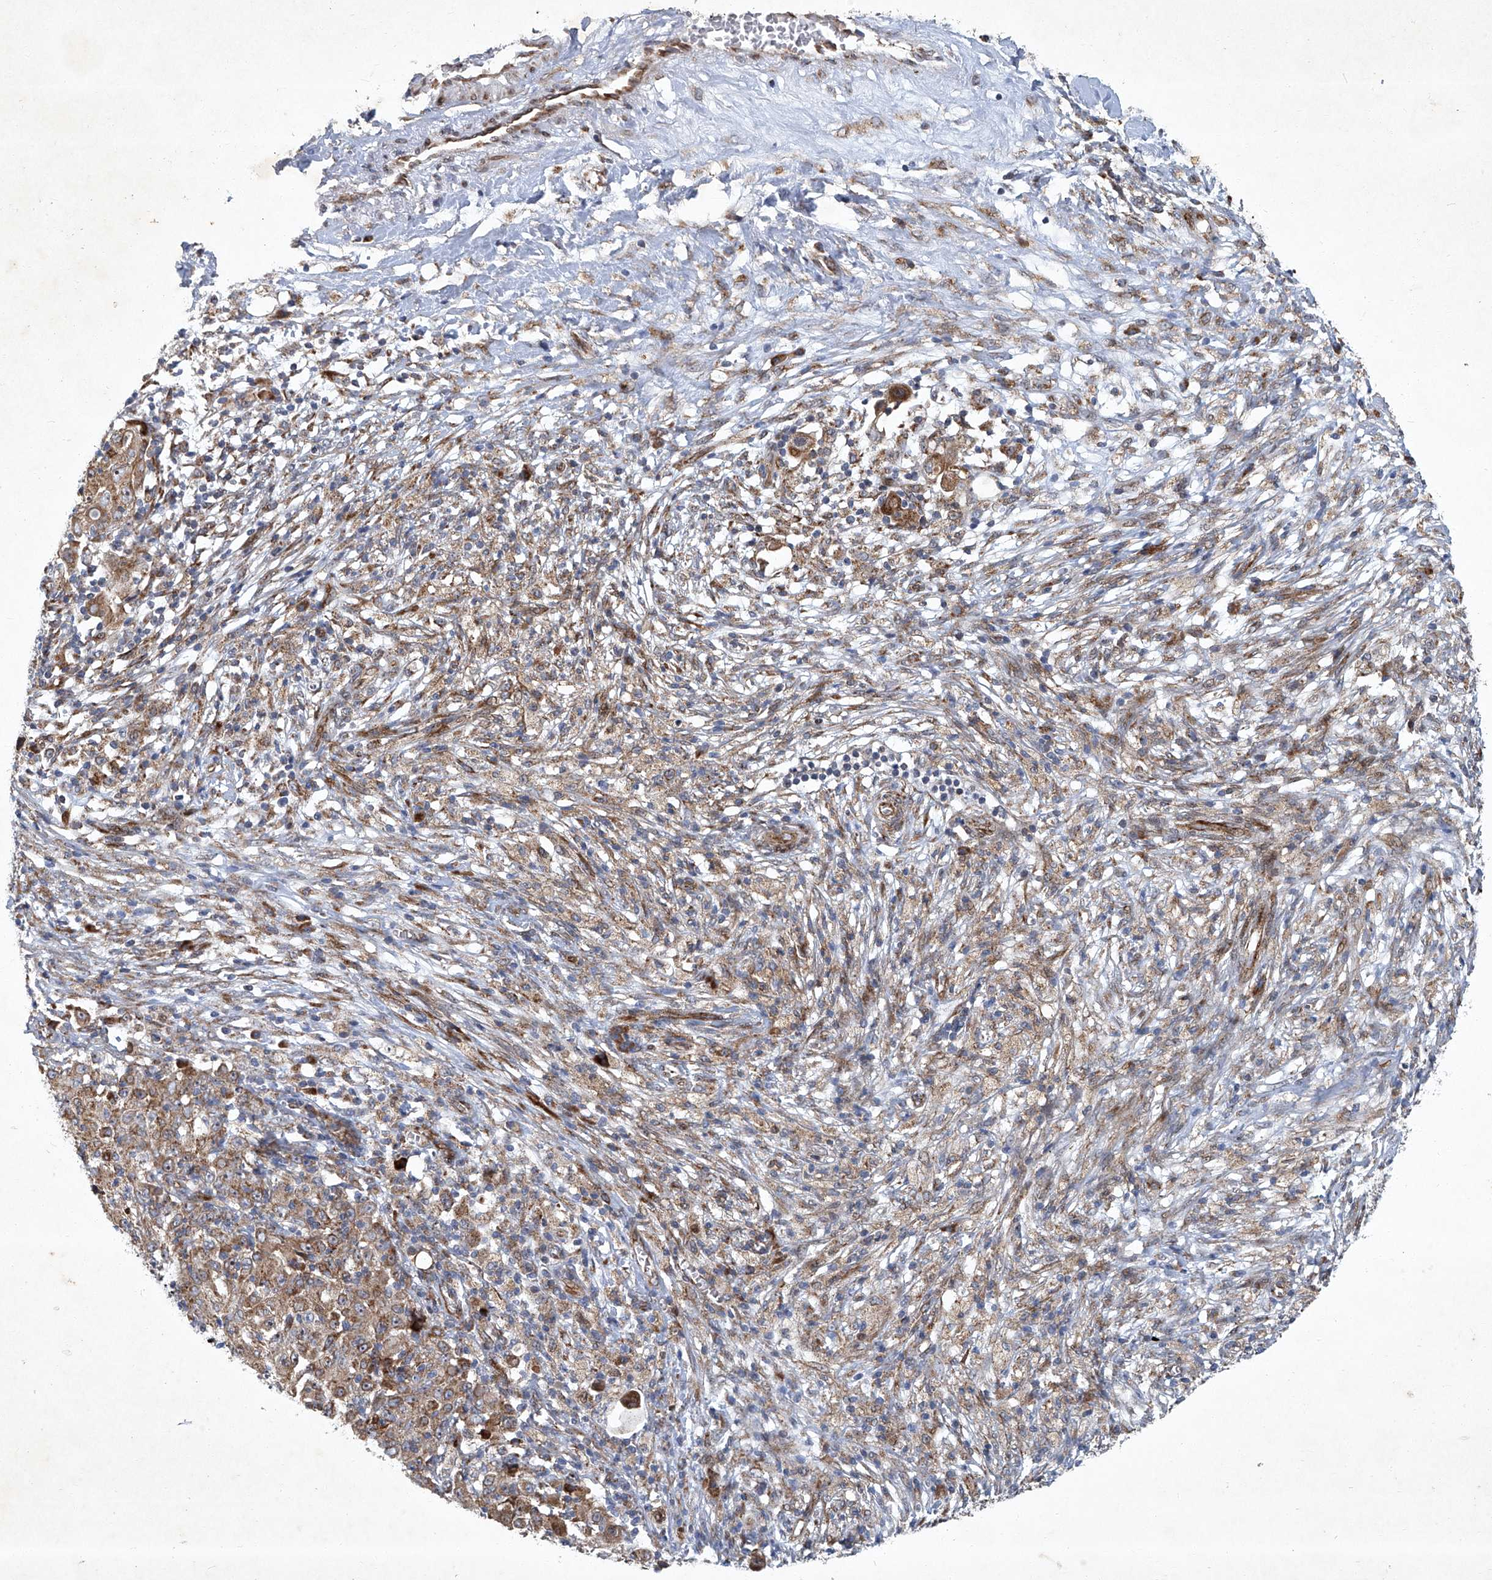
{"staining": {"intensity": "moderate", "quantity": "25%-75%", "location": "cytoplasmic/membranous"}, "tissue": "ovarian cancer", "cell_type": "Tumor cells", "image_type": "cancer", "snomed": [{"axis": "morphology", "description": "Carcinoma, endometroid"}, {"axis": "topography", "description": "Ovary"}], "caption": "Immunohistochemical staining of ovarian endometroid carcinoma displays medium levels of moderate cytoplasmic/membranous protein staining in about 25%-75% of tumor cells.", "gene": "GPR132", "patient": {"sex": "female", "age": 42}}